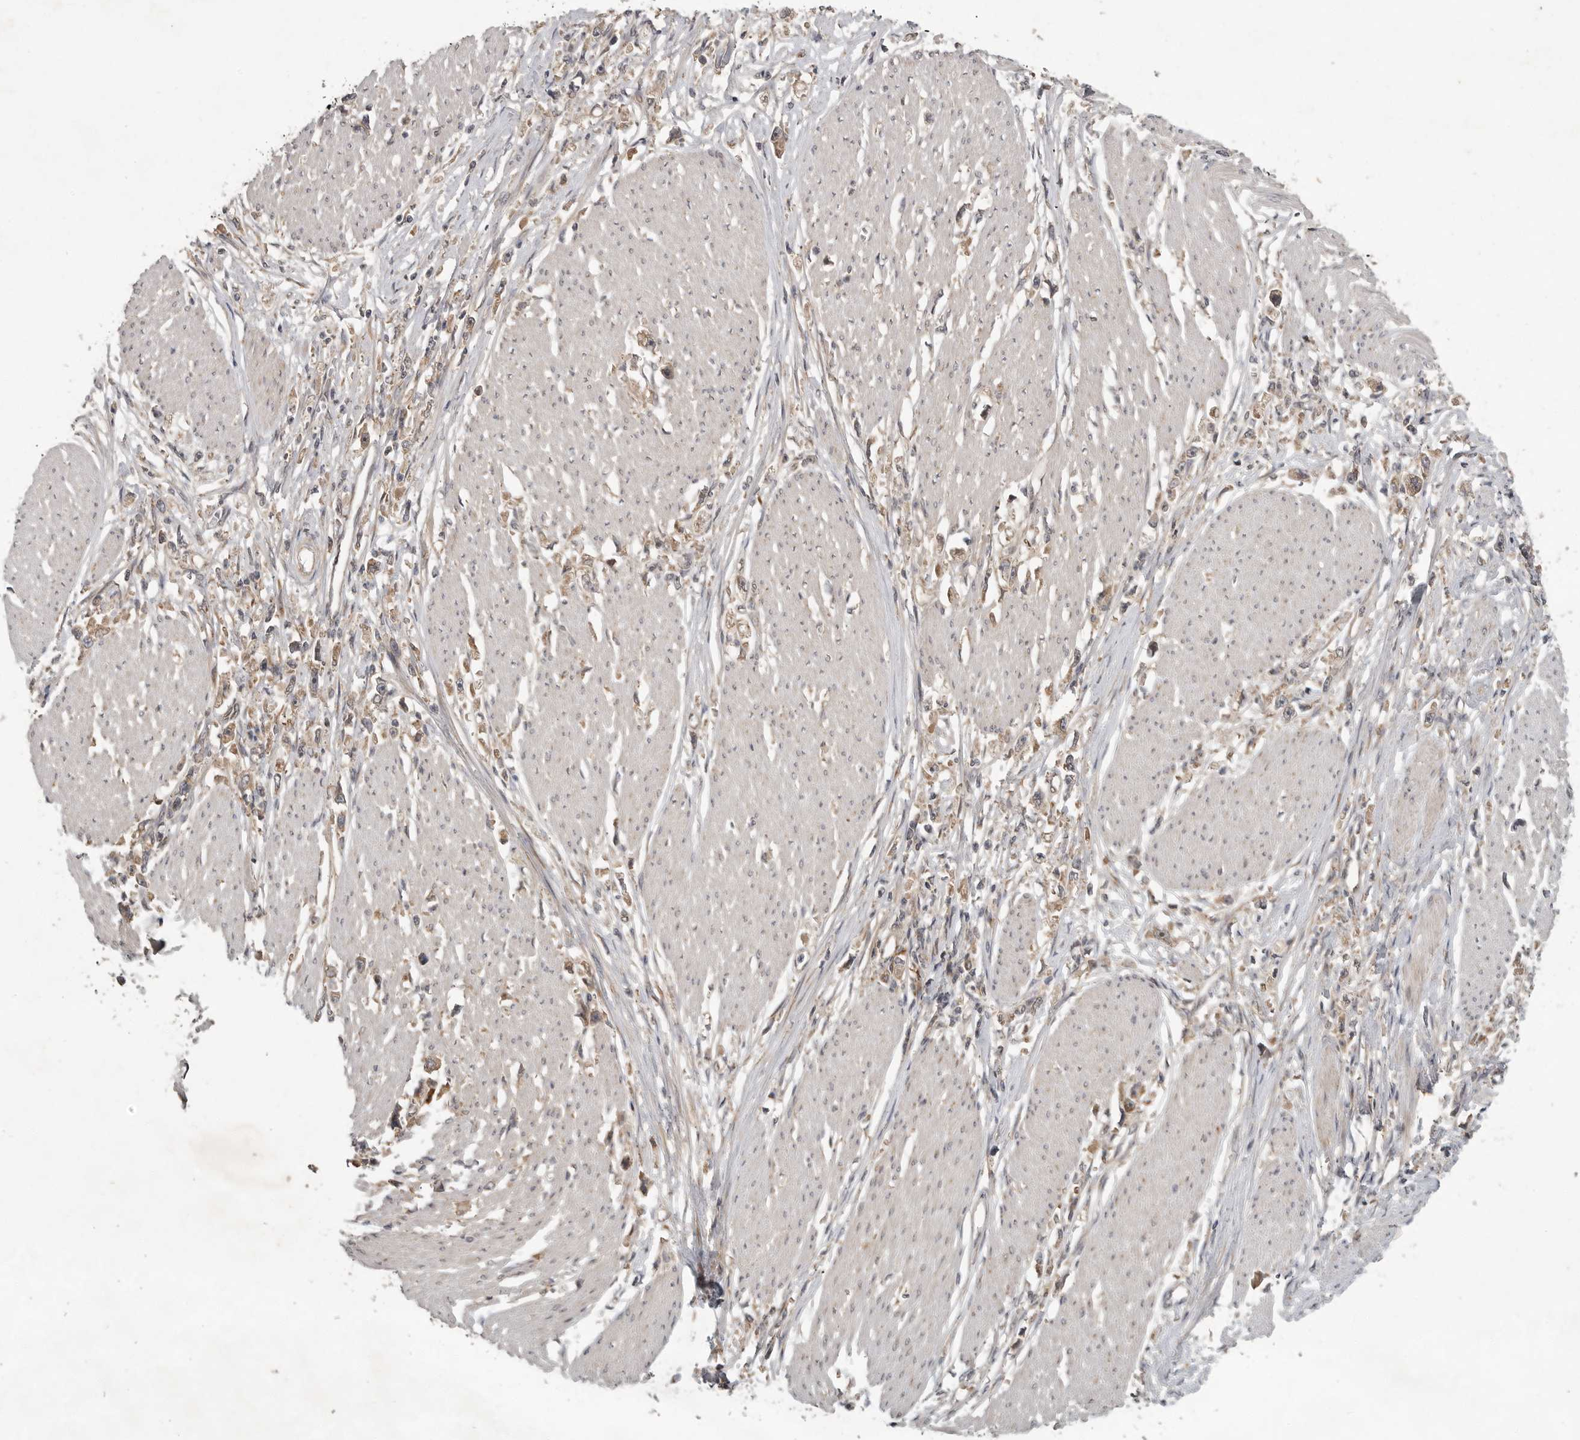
{"staining": {"intensity": "moderate", "quantity": ">75%", "location": "cytoplasmic/membranous"}, "tissue": "stomach cancer", "cell_type": "Tumor cells", "image_type": "cancer", "snomed": [{"axis": "morphology", "description": "Adenocarcinoma, NOS"}, {"axis": "topography", "description": "Stomach"}], "caption": "Protein expression analysis of stomach adenocarcinoma exhibits moderate cytoplasmic/membranous positivity in about >75% of tumor cells.", "gene": "OSBPL9", "patient": {"sex": "female", "age": 59}}